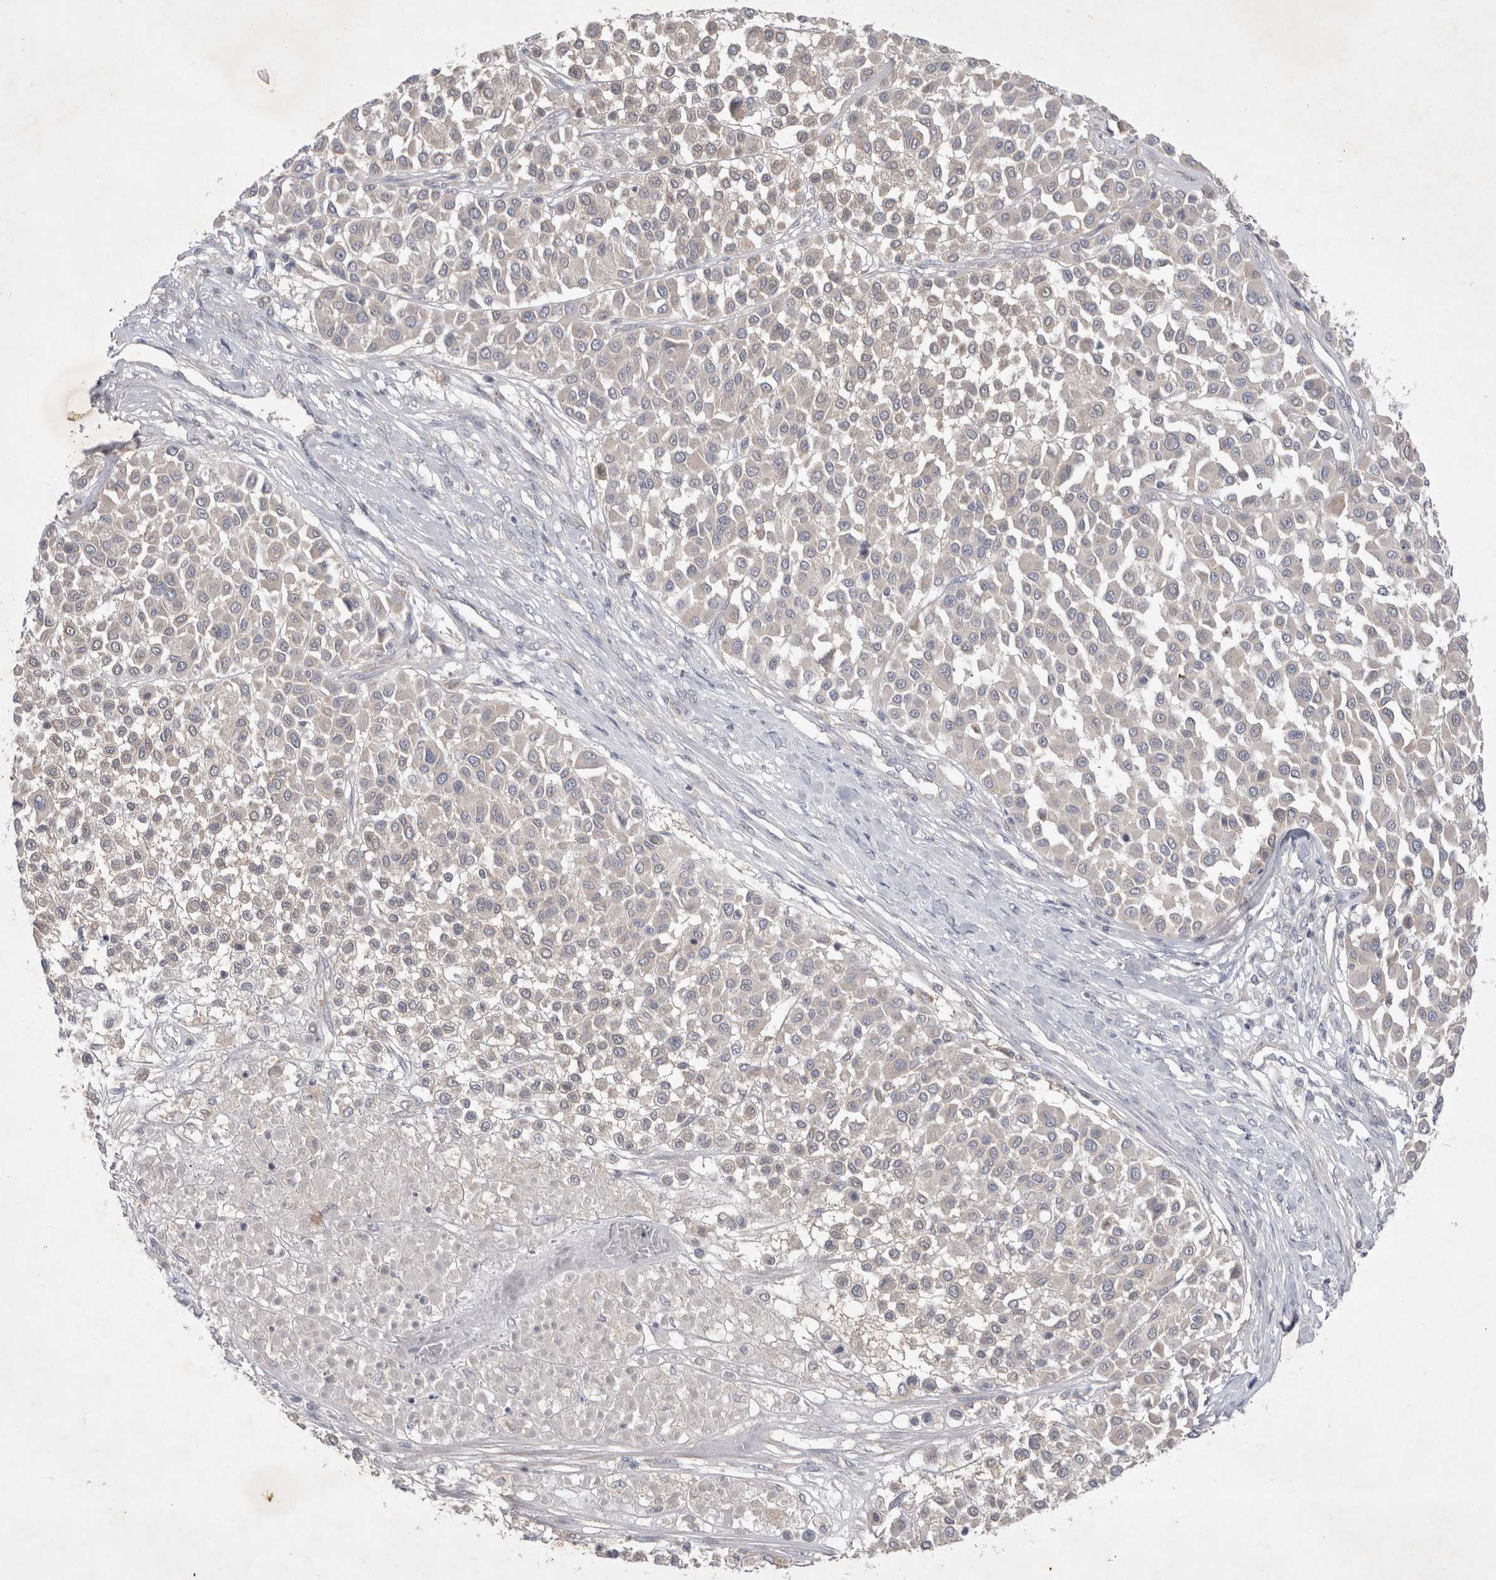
{"staining": {"intensity": "negative", "quantity": "none", "location": "none"}, "tissue": "melanoma", "cell_type": "Tumor cells", "image_type": "cancer", "snomed": [{"axis": "morphology", "description": "Malignant melanoma, Metastatic site"}, {"axis": "topography", "description": "Soft tissue"}], "caption": "Melanoma was stained to show a protein in brown. There is no significant positivity in tumor cells.", "gene": "SRD5A3", "patient": {"sex": "male", "age": 41}}